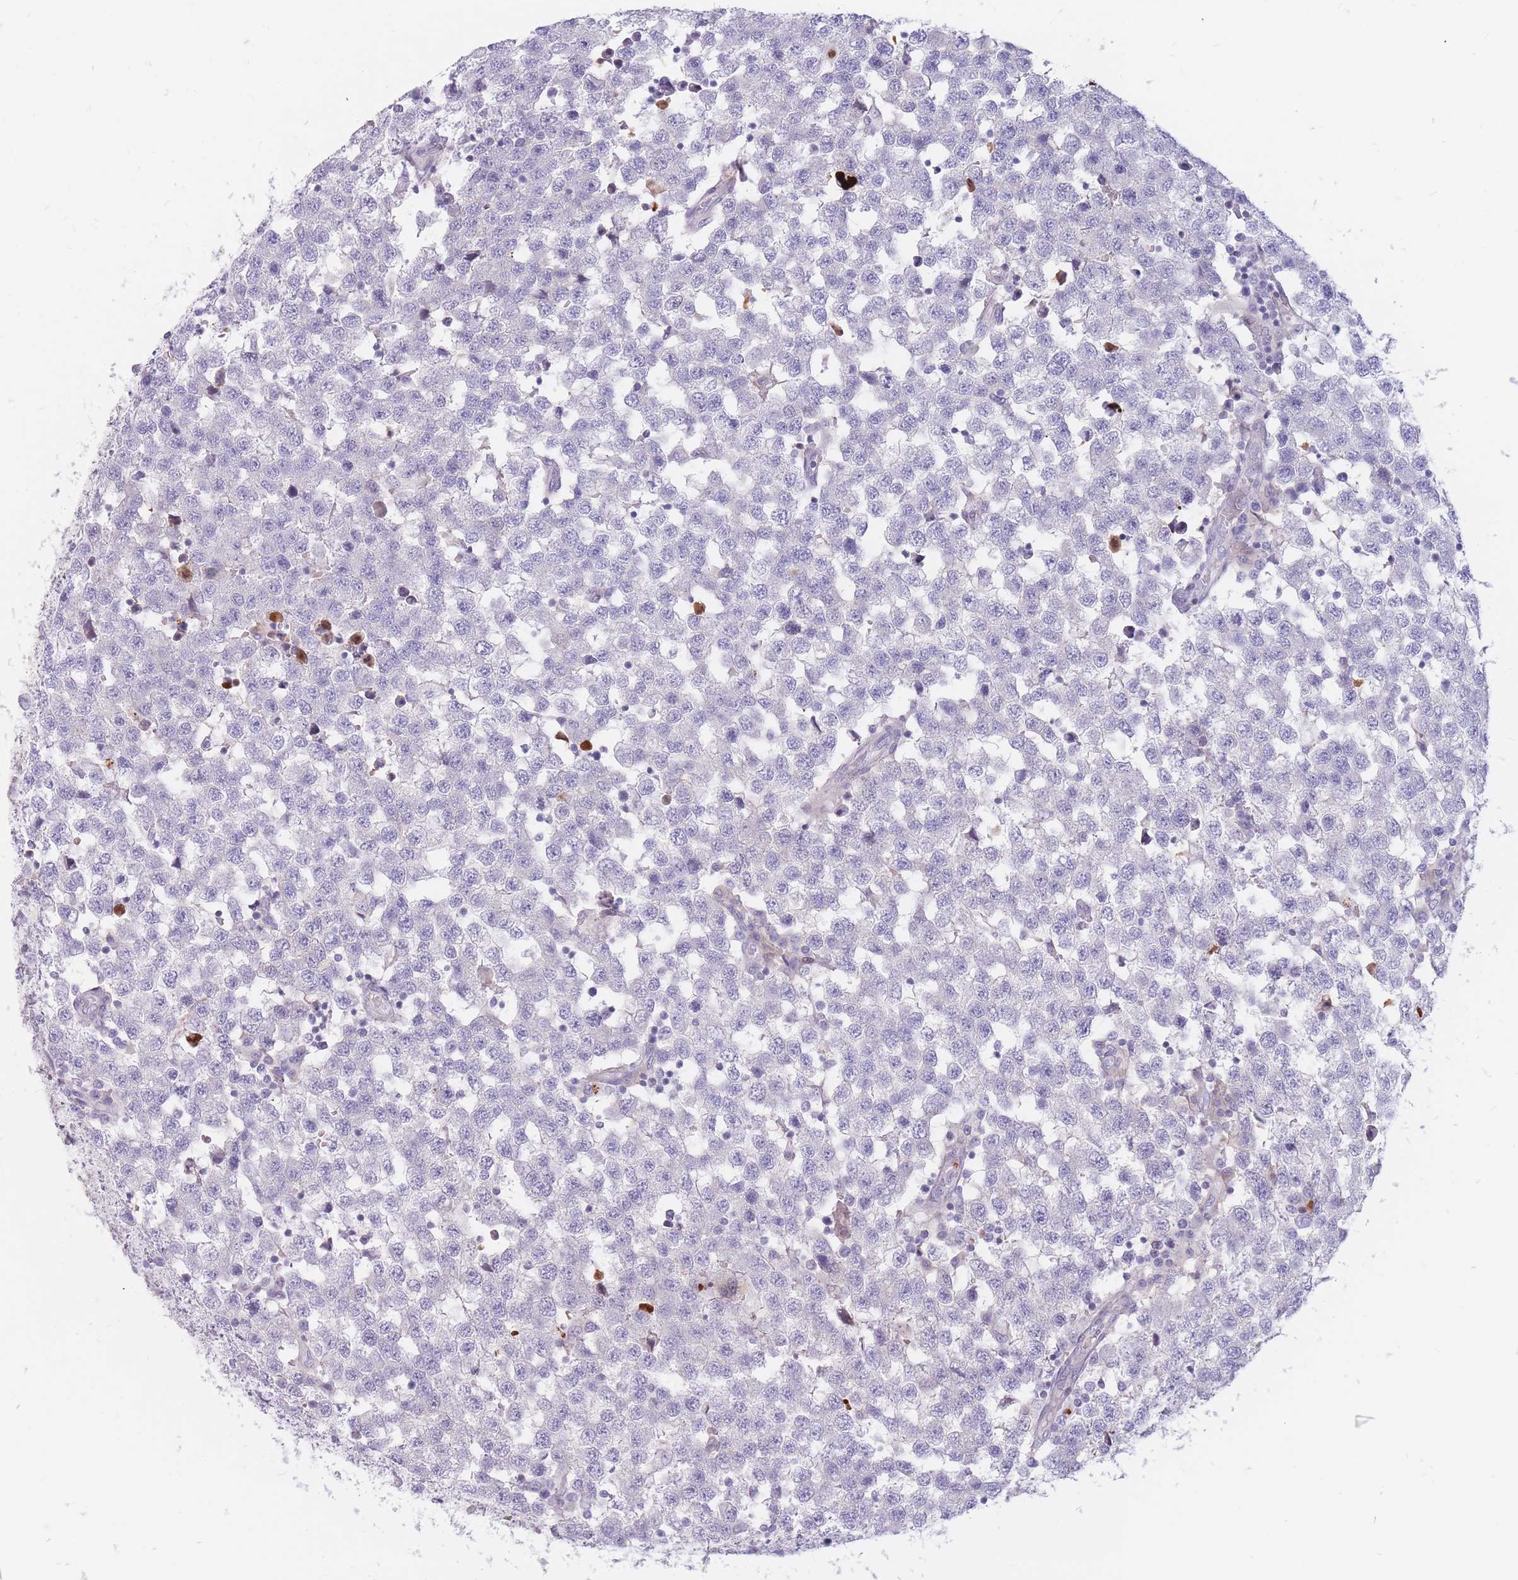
{"staining": {"intensity": "negative", "quantity": "none", "location": "none"}, "tissue": "testis cancer", "cell_type": "Tumor cells", "image_type": "cancer", "snomed": [{"axis": "morphology", "description": "Seminoma, NOS"}, {"axis": "topography", "description": "Testis"}], "caption": "Immunohistochemistry (IHC) photomicrograph of neoplastic tissue: human seminoma (testis) stained with DAB demonstrates no significant protein positivity in tumor cells.", "gene": "PTGDR", "patient": {"sex": "male", "age": 34}}